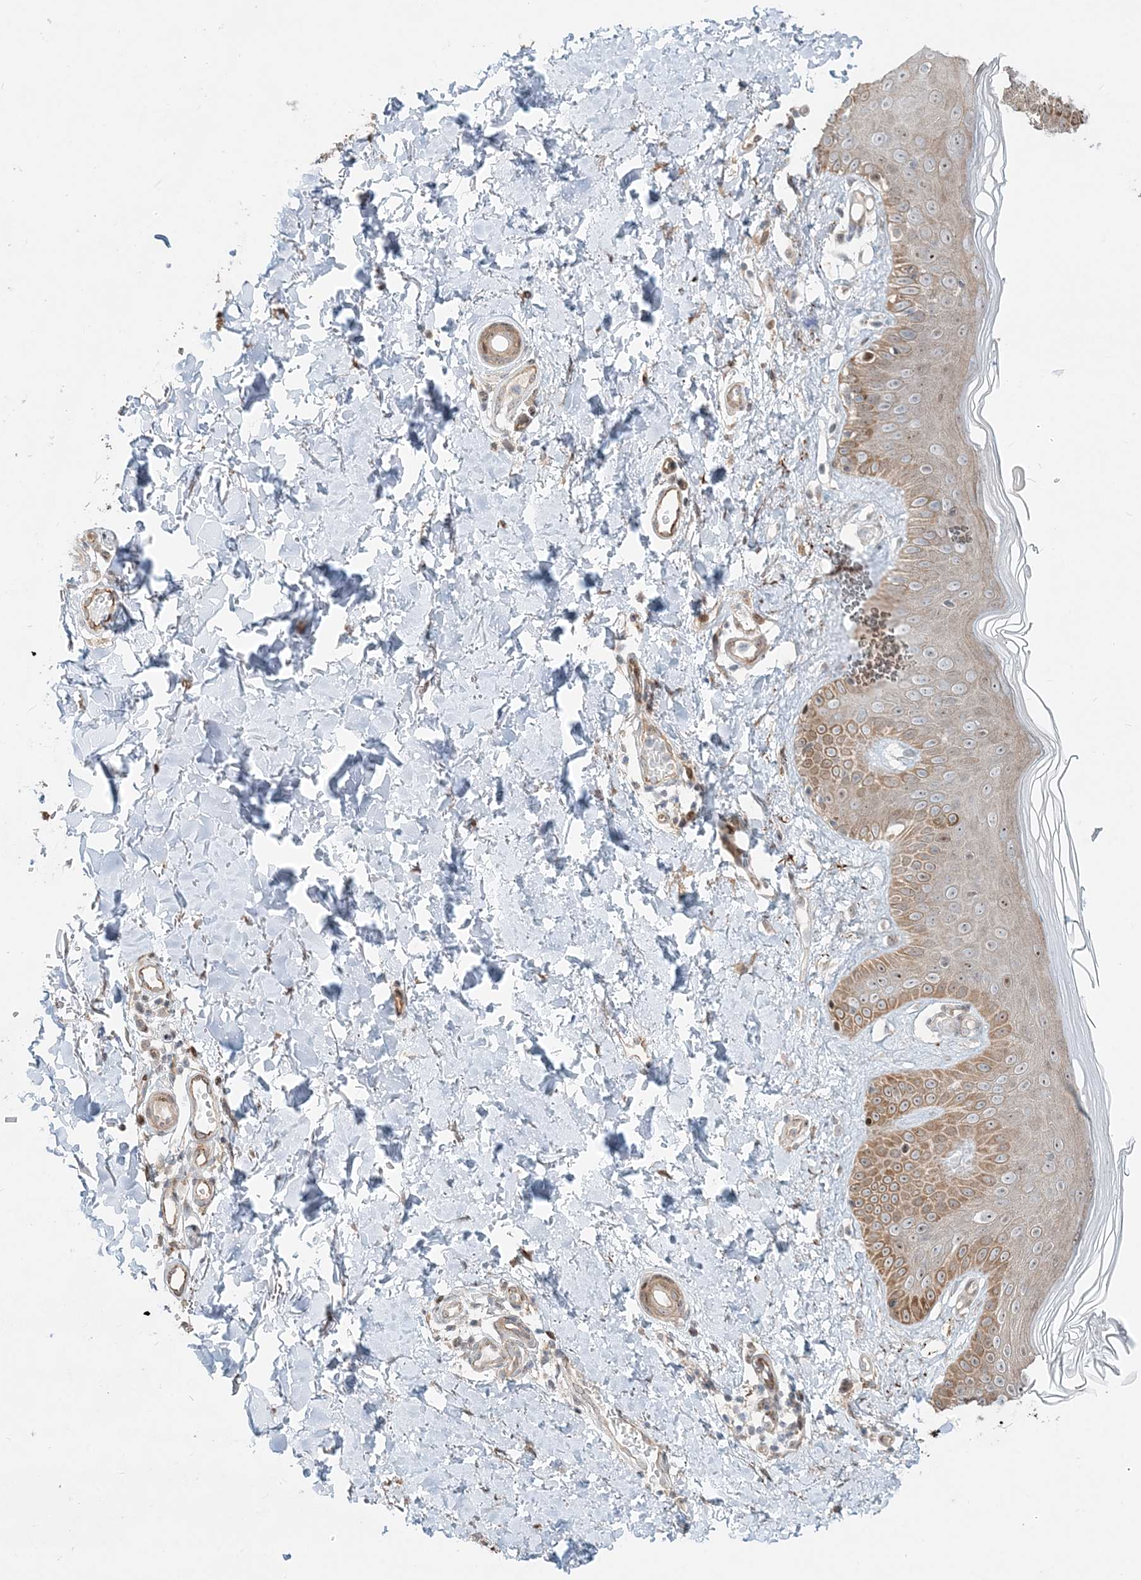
{"staining": {"intensity": "weak", "quantity": ">75%", "location": "cytoplasmic/membranous"}, "tissue": "skin", "cell_type": "Fibroblasts", "image_type": "normal", "snomed": [{"axis": "morphology", "description": "Normal tissue, NOS"}, {"axis": "topography", "description": "Skin"}], "caption": "IHC image of normal skin: skin stained using immunohistochemistry (IHC) shows low levels of weak protein expression localized specifically in the cytoplasmic/membranous of fibroblasts, appearing as a cytoplasmic/membranous brown color.", "gene": "CXXC5", "patient": {"sex": "male", "age": 52}}